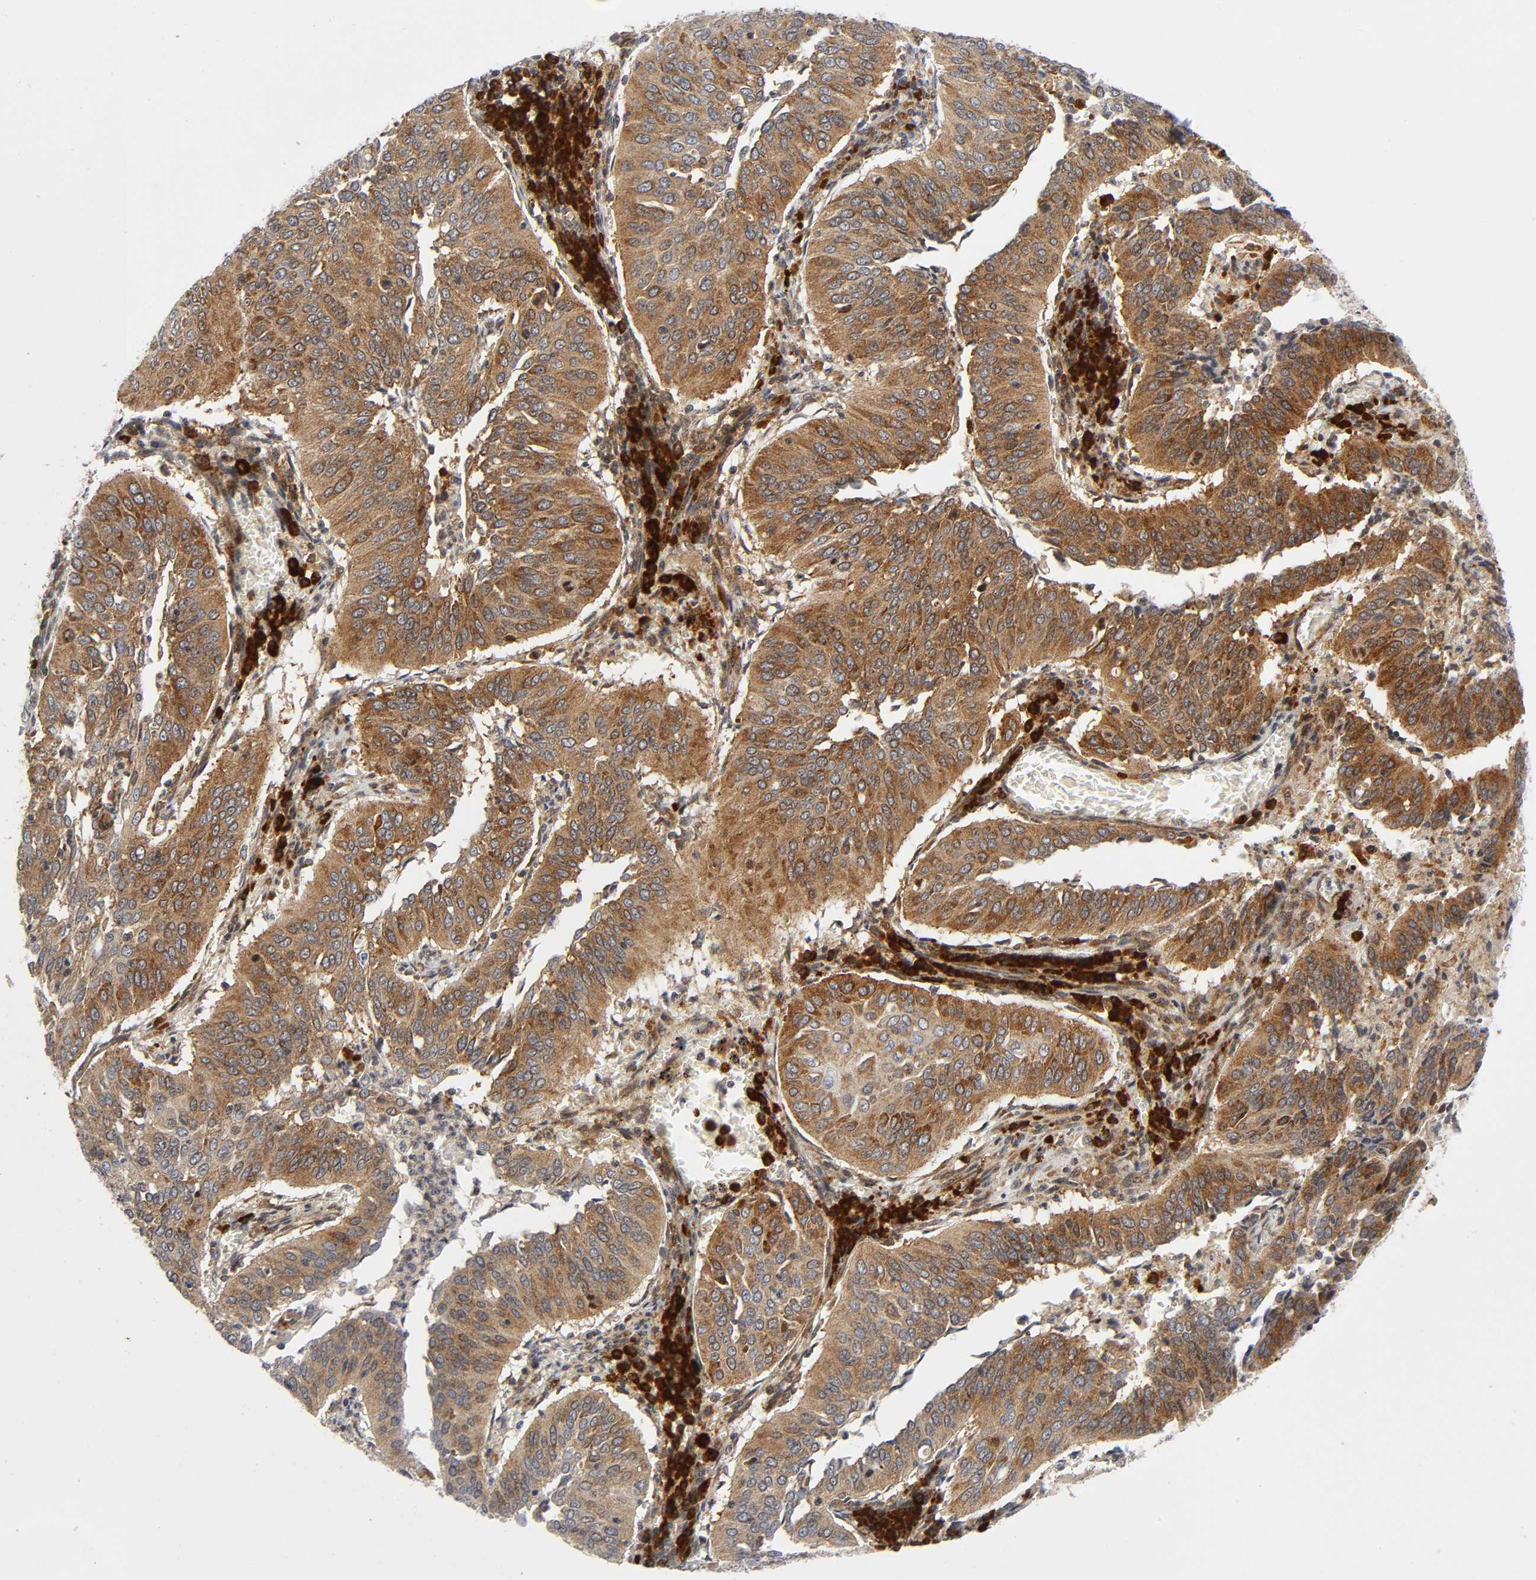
{"staining": {"intensity": "strong", "quantity": ">75%", "location": "cytoplasmic/membranous"}, "tissue": "cervical cancer", "cell_type": "Tumor cells", "image_type": "cancer", "snomed": [{"axis": "morphology", "description": "Squamous cell carcinoma, NOS"}, {"axis": "topography", "description": "Cervix"}], "caption": "Immunohistochemistry (DAB (3,3'-diaminobenzidine)) staining of cervical cancer (squamous cell carcinoma) shows strong cytoplasmic/membranous protein staining in approximately >75% of tumor cells.", "gene": "EIF5", "patient": {"sex": "female", "age": 39}}